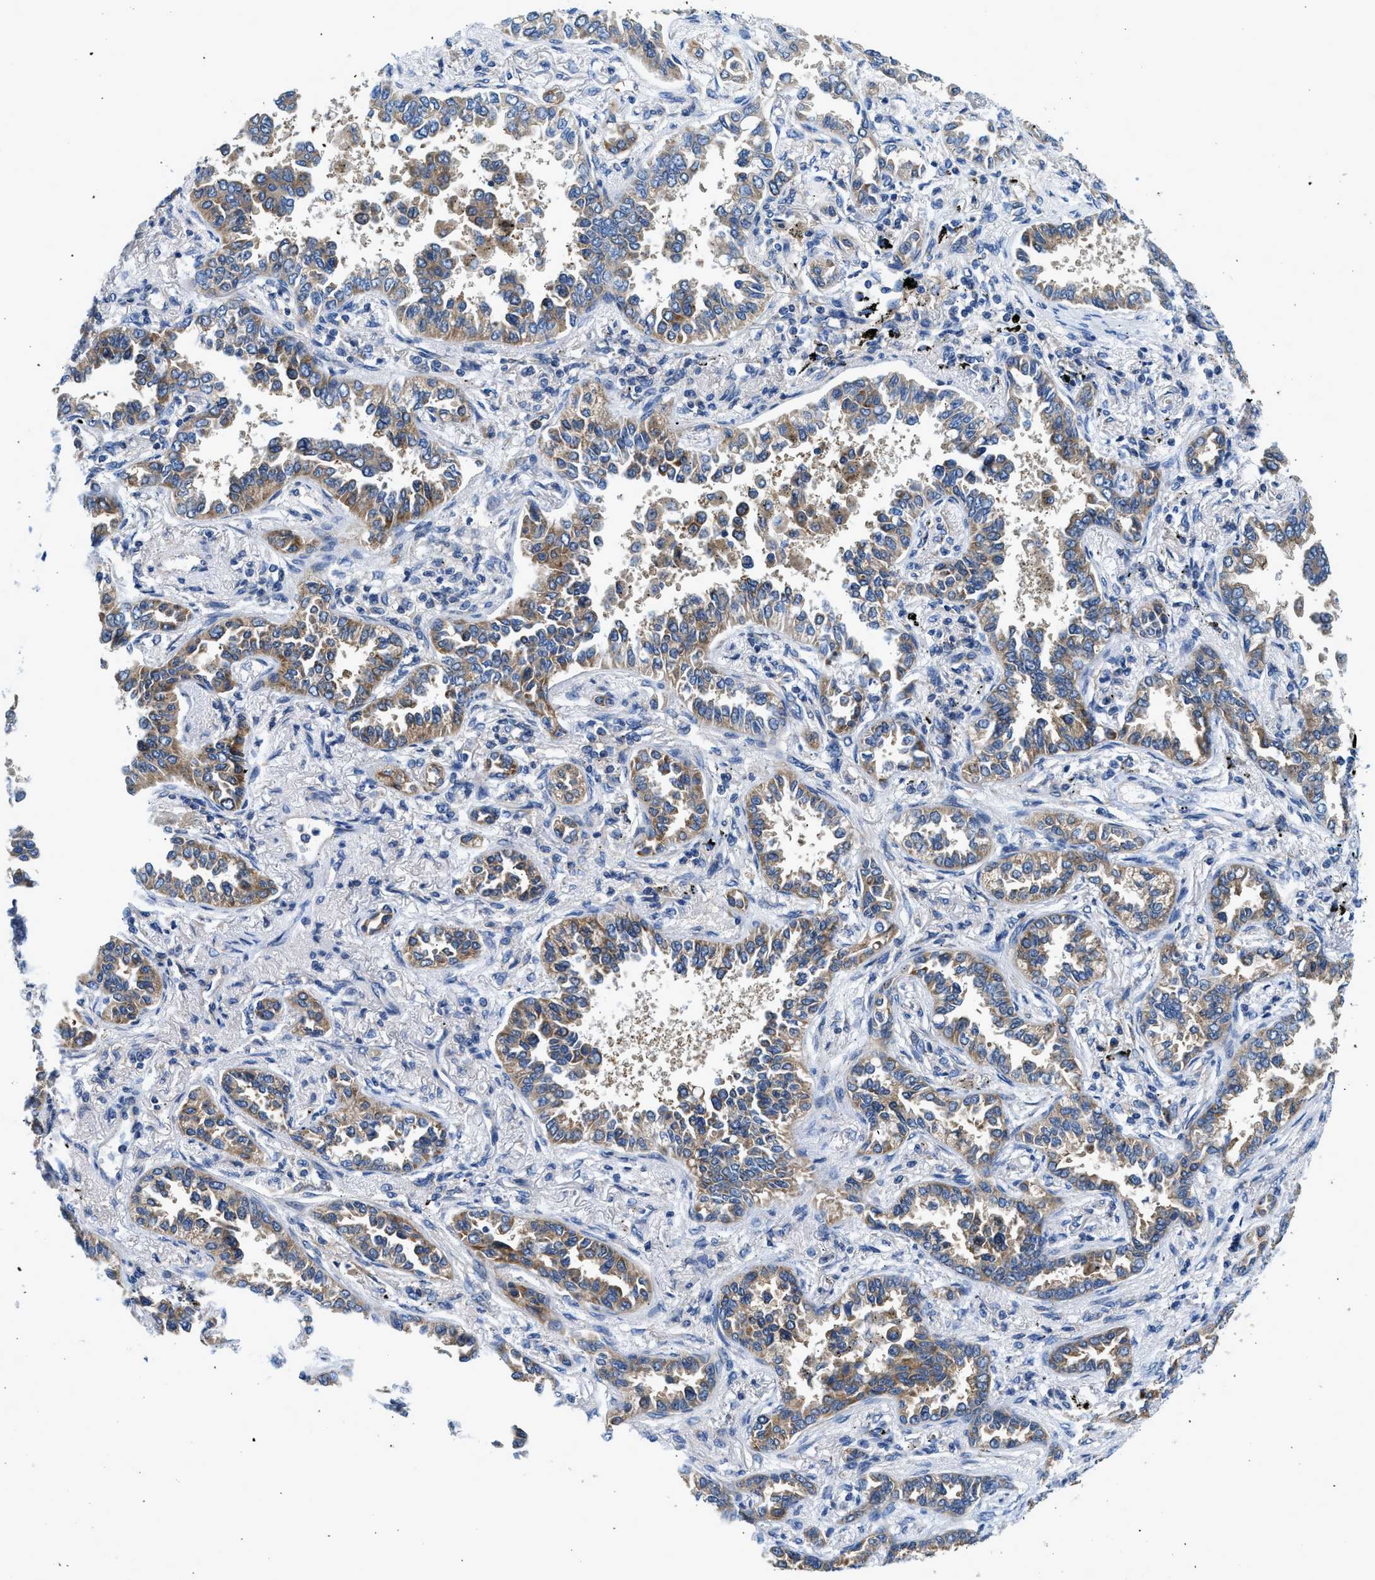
{"staining": {"intensity": "moderate", "quantity": ">75%", "location": "cytoplasmic/membranous"}, "tissue": "lung cancer", "cell_type": "Tumor cells", "image_type": "cancer", "snomed": [{"axis": "morphology", "description": "Normal tissue, NOS"}, {"axis": "morphology", "description": "Adenocarcinoma, NOS"}, {"axis": "topography", "description": "Lung"}], "caption": "A high-resolution histopathology image shows immunohistochemistry (IHC) staining of adenocarcinoma (lung), which exhibits moderate cytoplasmic/membranous expression in approximately >75% of tumor cells.", "gene": "LPIN2", "patient": {"sex": "male", "age": 59}}